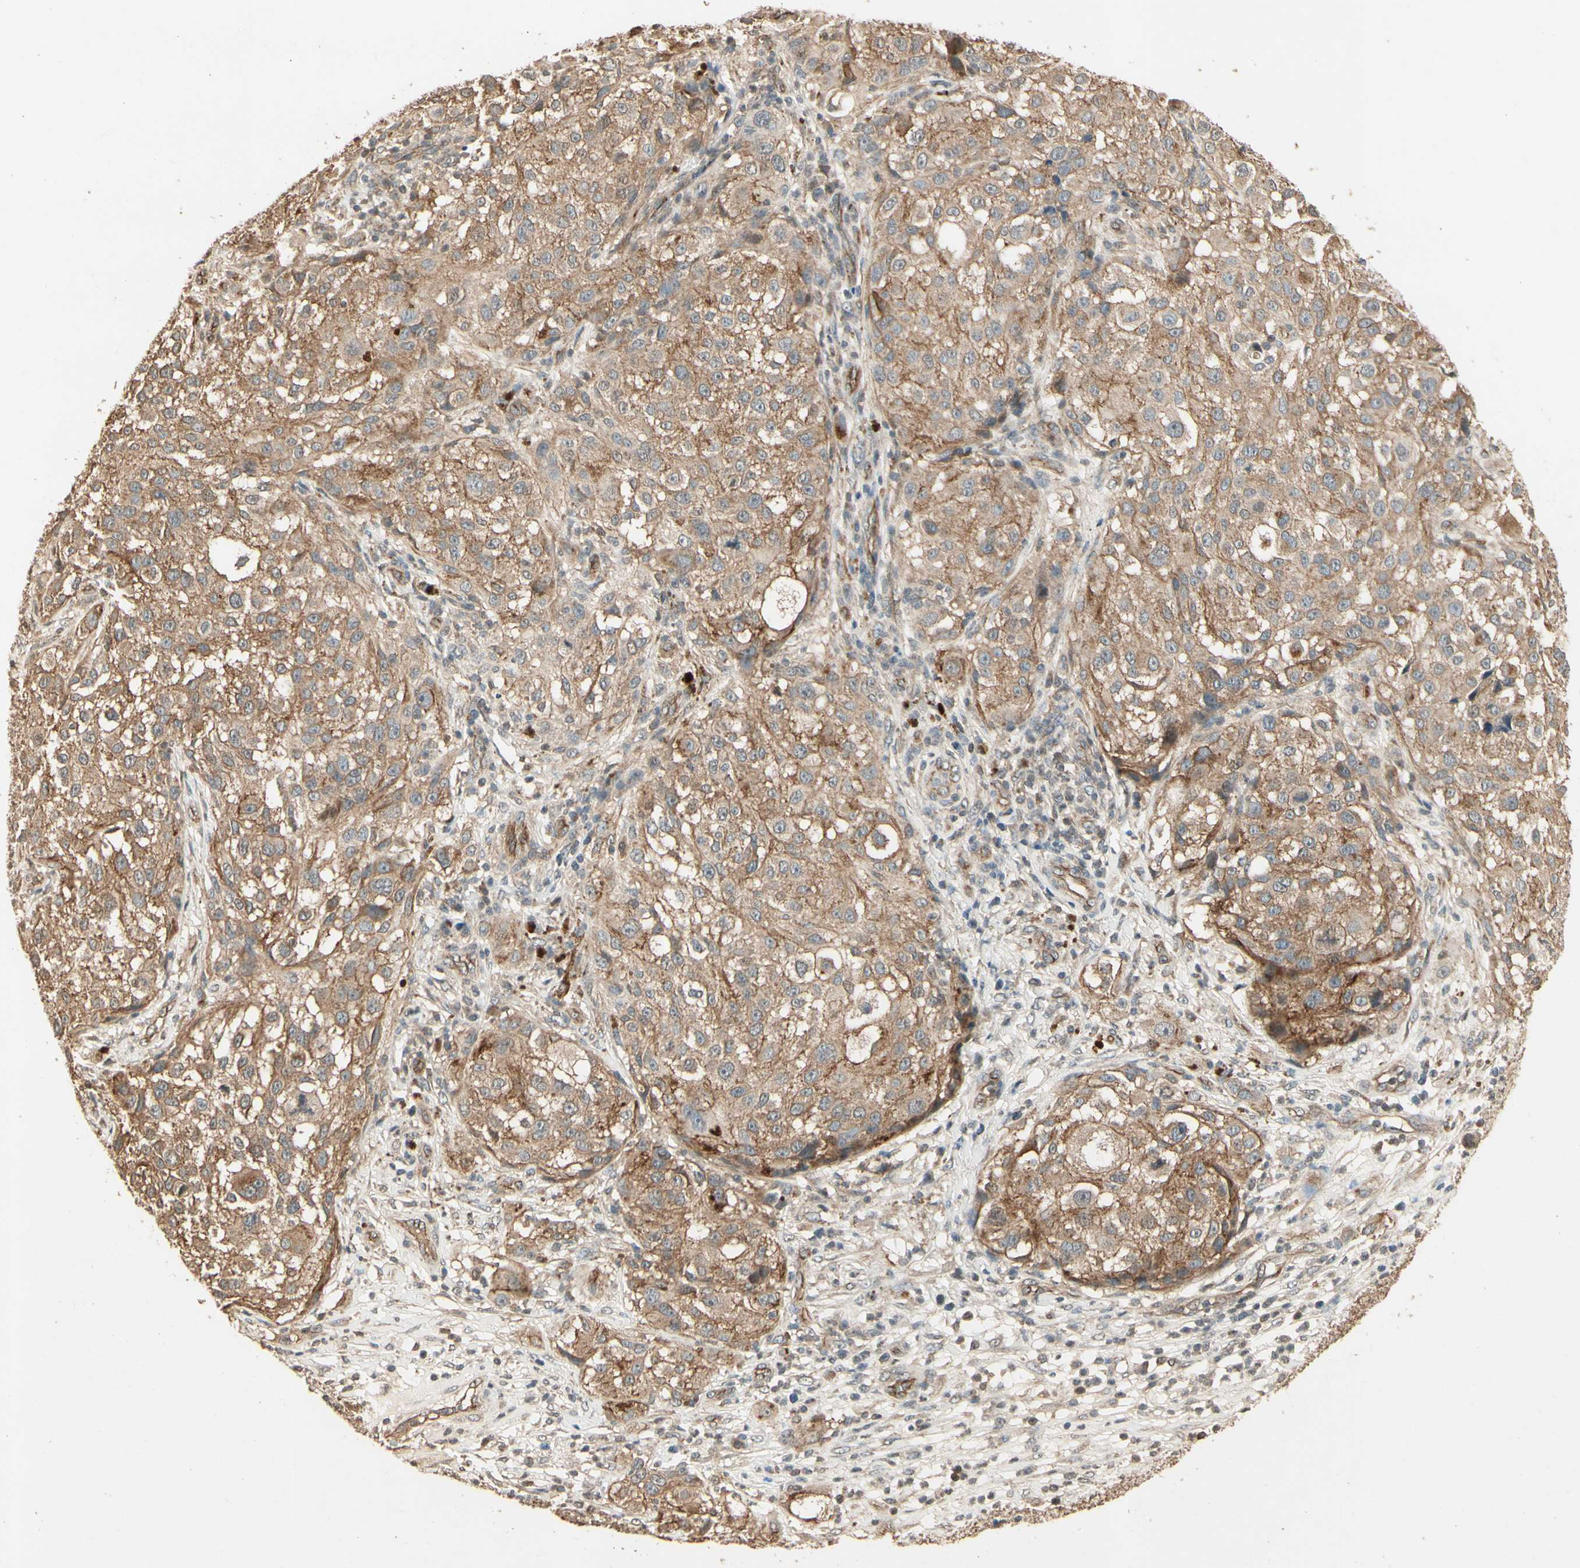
{"staining": {"intensity": "weak", "quantity": ">75%", "location": "cytoplasmic/membranous"}, "tissue": "melanoma", "cell_type": "Tumor cells", "image_type": "cancer", "snomed": [{"axis": "morphology", "description": "Necrosis, NOS"}, {"axis": "morphology", "description": "Malignant melanoma, NOS"}, {"axis": "topography", "description": "Skin"}], "caption": "High-magnification brightfield microscopy of melanoma stained with DAB (brown) and counterstained with hematoxylin (blue). tumor cells exhibit weak cytoplasmic/membranous expression is seen in approximately>75% of cells.", "gene": "RNF180", "patient": {"sex": "female", "age": 87}}